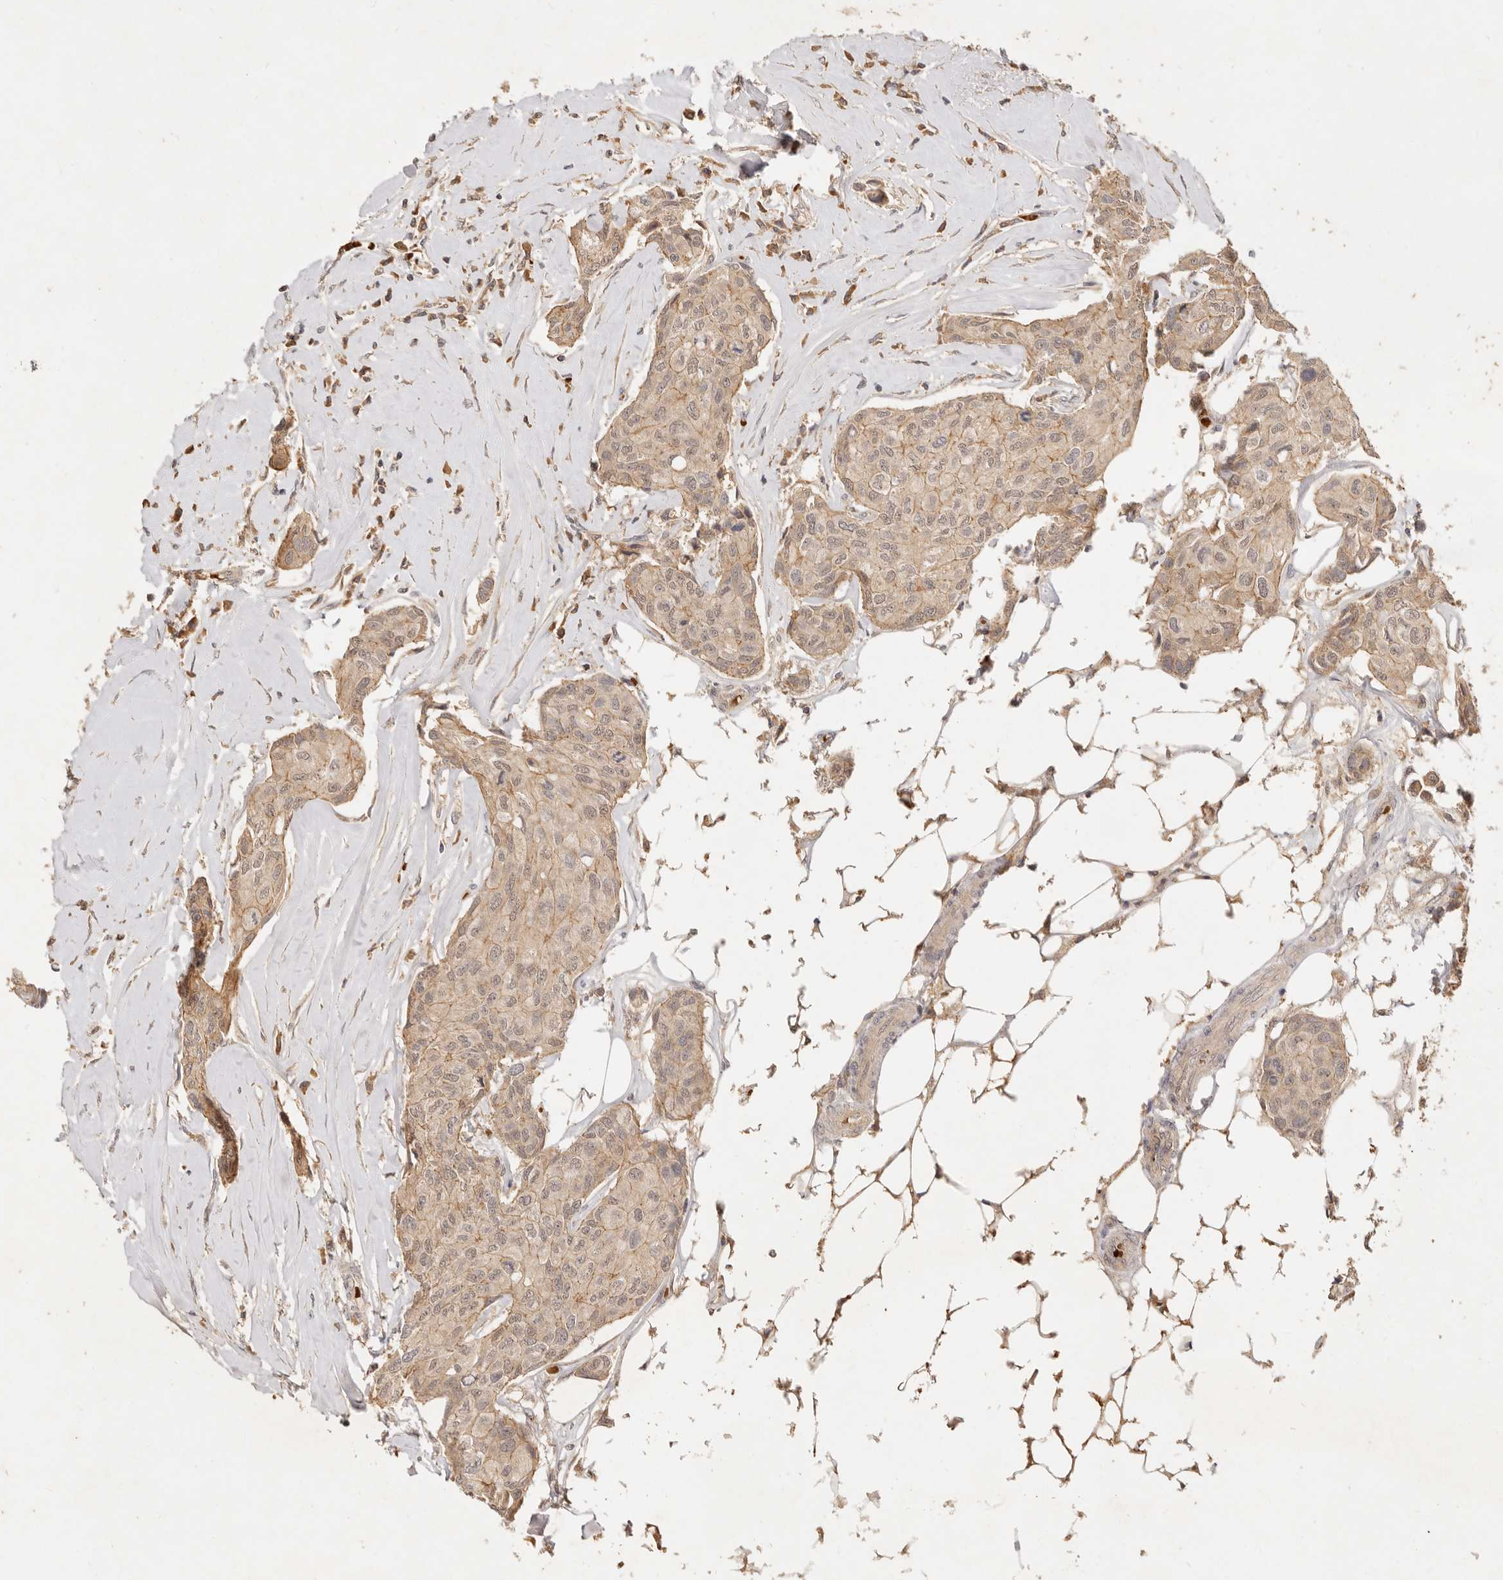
{"staining": {"intensity": "weak", "quantity": ">75%", "location": "cytoplasmic/membranous"}, "tissue": "breast cancer", "cell_type": "Tumor cells", "image_type": "cancer", "snomed": [{"axis": "morphology", "description": "Duct carcinoma"}, {"axis": "topography", "description": "Breast"}], "caption": "This is an image of immunohistochemistry staining of breast cancer (infiltrating ductal carcinoma), which shows weak staining in the cytoplasmic/membranous of tumor cells.", "gene": "FREM2", "patient": {"sex": "female", "age": 80}}